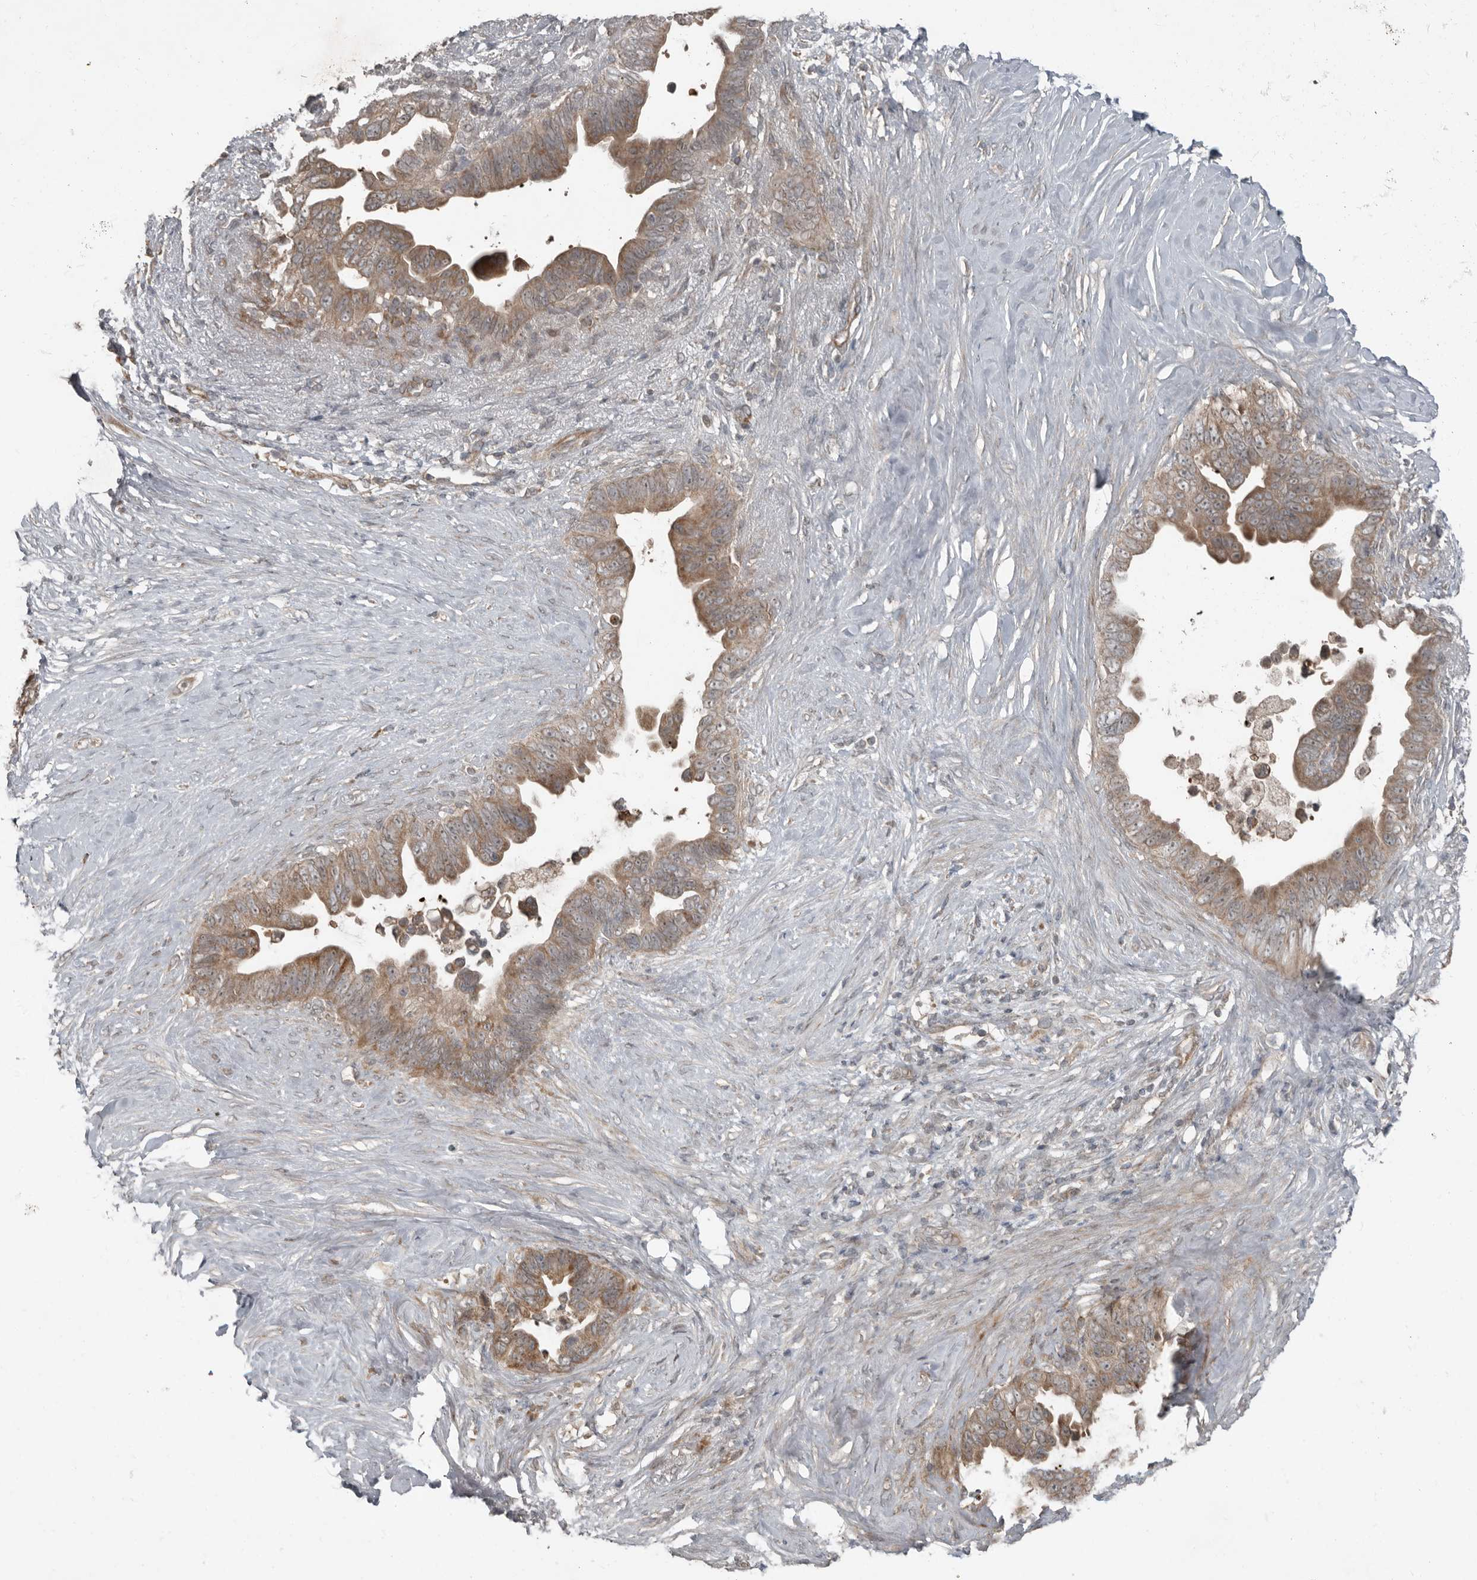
{"staining": {"intensity": "moderate", "quantity": ">75%", "location": "cytoplasmic/membranous"}, "tissue": "pancreatic cancer", "cell_type": "Tumor cells", "image_type": "cancer", "snomed": [{"axis": "morphology", "description": "Adenocarcinoma, NOS"}, {"axis": "topography", "description": "Pancreas"}], "caption": "Protein positivity by immunohistochemistry (IHC) displays moderate cytoplasmic/membranous expression in about >75% of tumor cells in adenocarcinoma (pancreatic).", "gene": "SLC6A7", "patient": {"sex": "female", "age": 72}}